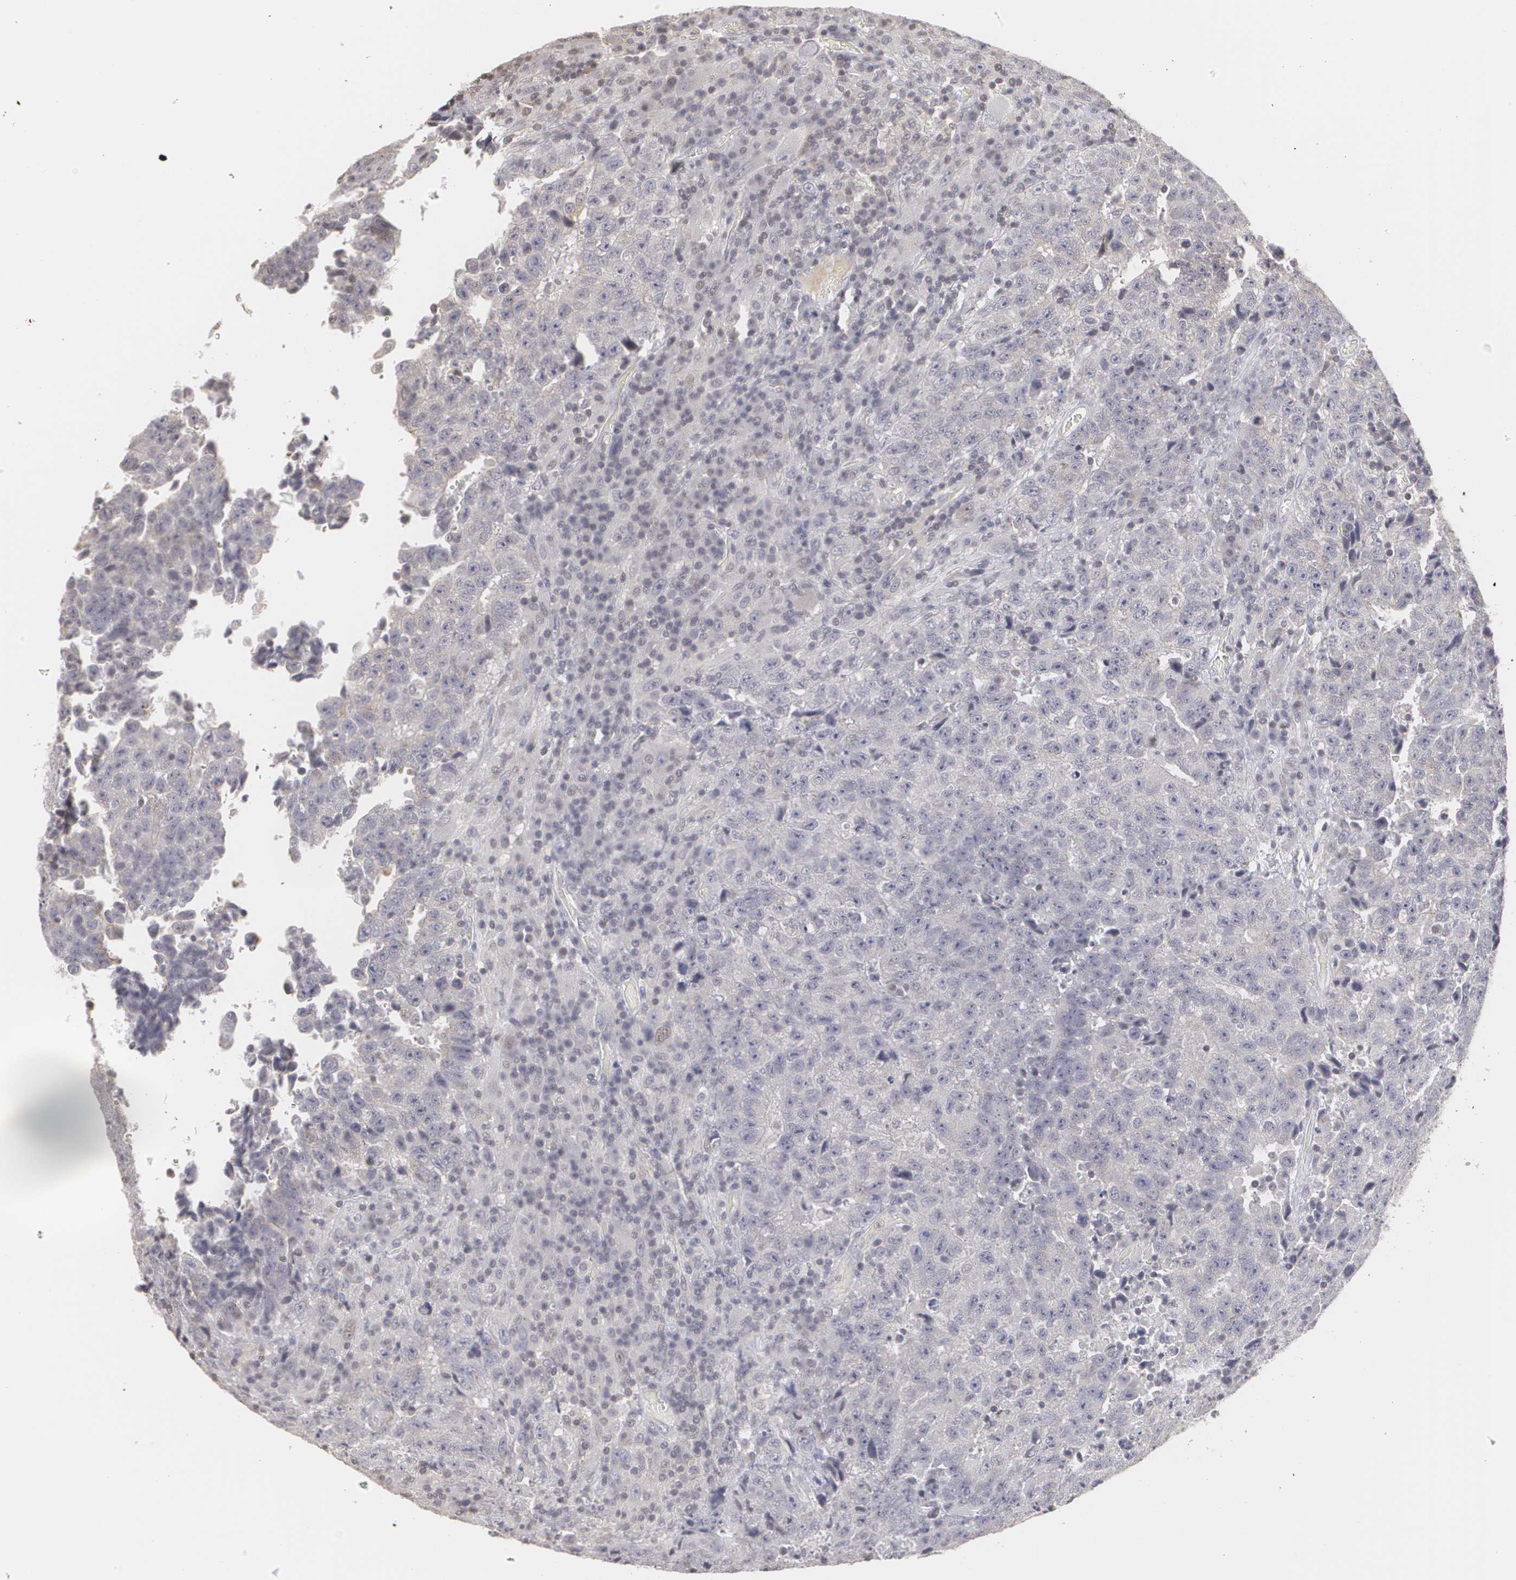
{"staining": {"intensity": "negative", "quantity": "none", "location": "none"}, "tissue": "testis cancer", "cell_type": "Tumor cells", "image_type": "cancer", "snomed": [{"axis": "morphology", "description": "Necrosis, NOS"}, {"axis": "morphology", "description": "Carcinoma, Embryonal, NOS"}, {"axis": "topography", "description": "Testis"}], "caption": "DAB (3,3'-diaminobenzidine) immunohistochemical staining of embryonal carcinoma (testis) reveals no significant staining in tumor cells. The staining was performed using DAB to visualize the protein expression in brown, while the nuclei were stained in blue with hematoxylin (Magnification: 20x).", "gene": "CLDN2", "patient": {"sex": "male", "age": 19}}